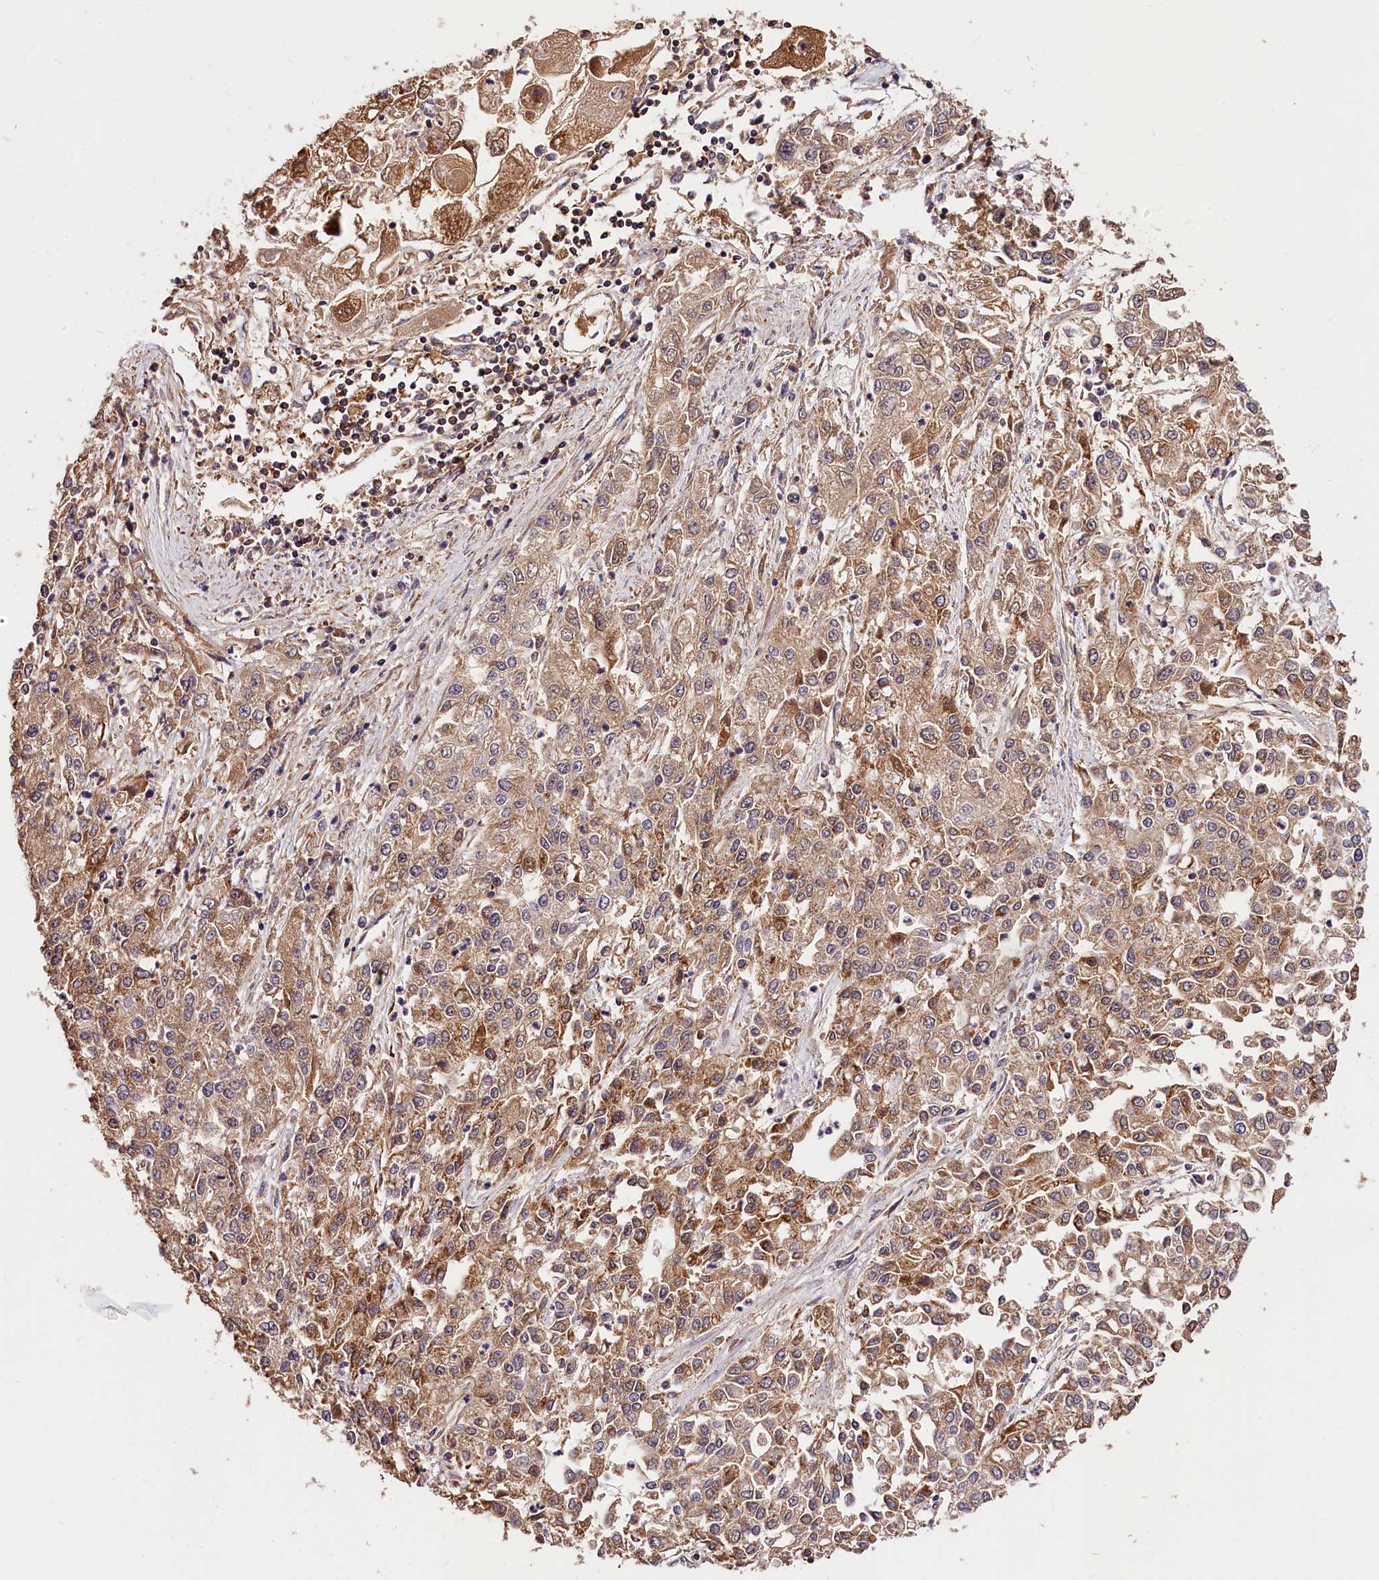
{"staining": {"intensity": "moderate", "quantity": ">75%", "location": "cytoplasmic/membranous"}, "tissue": "endometrial cancer", "cell_type": "Tumor cells", "image_type": "cancer", "snomed": [{"axis": "morphology", "description": "Adenocarcinoma, NOS"}, {"axis": "topography", "description": "Endometrium"}], "caption": "About >75% of tumor cells in endometrial cancer (adenocarcinoma) display moderate cytoplasmic/membranous protein expression as visualized by brown immunohistochemical staining.", "gene": "KPTN", "patient": {"sex": "female", "age": 49}}